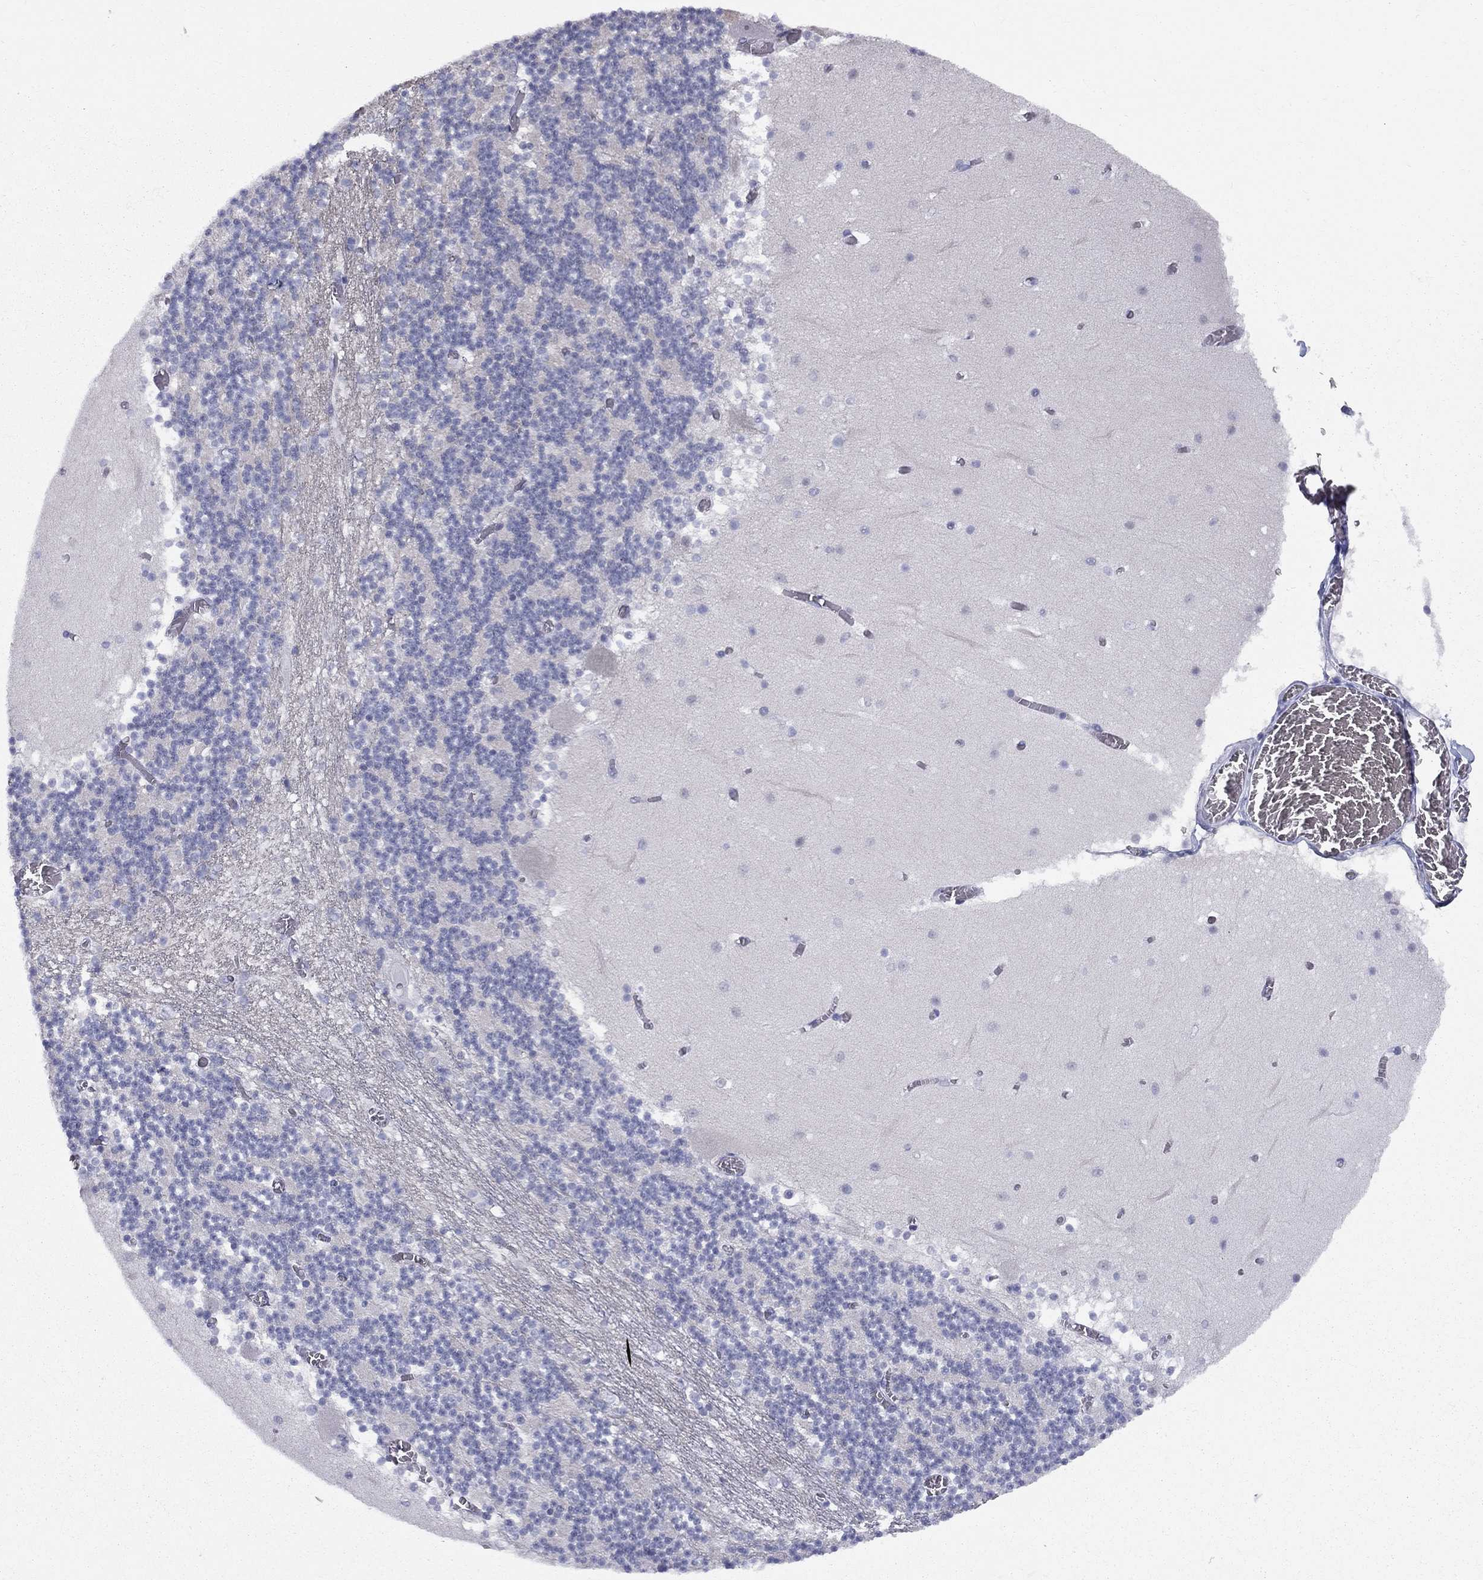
{"staining": {"intensity": "negative", "quantity": "none", "location": "none"}, "tissue": "cerebellum", "cell_type": "Cells in granular layer", "image_type": "normal", "snomed": [{"axis": "morphology", "description": "Normal tissue, NOS"}, {"axis": "topography", "description": "Cerebellum"}], "caption": "An immunohistochemistry (IHC) image of benign cerebellum is shown. There is no staining in cells in granular layer of cerebellum.", "gene": "DMTN", "patient": {"sex": "female", "age": 28}}